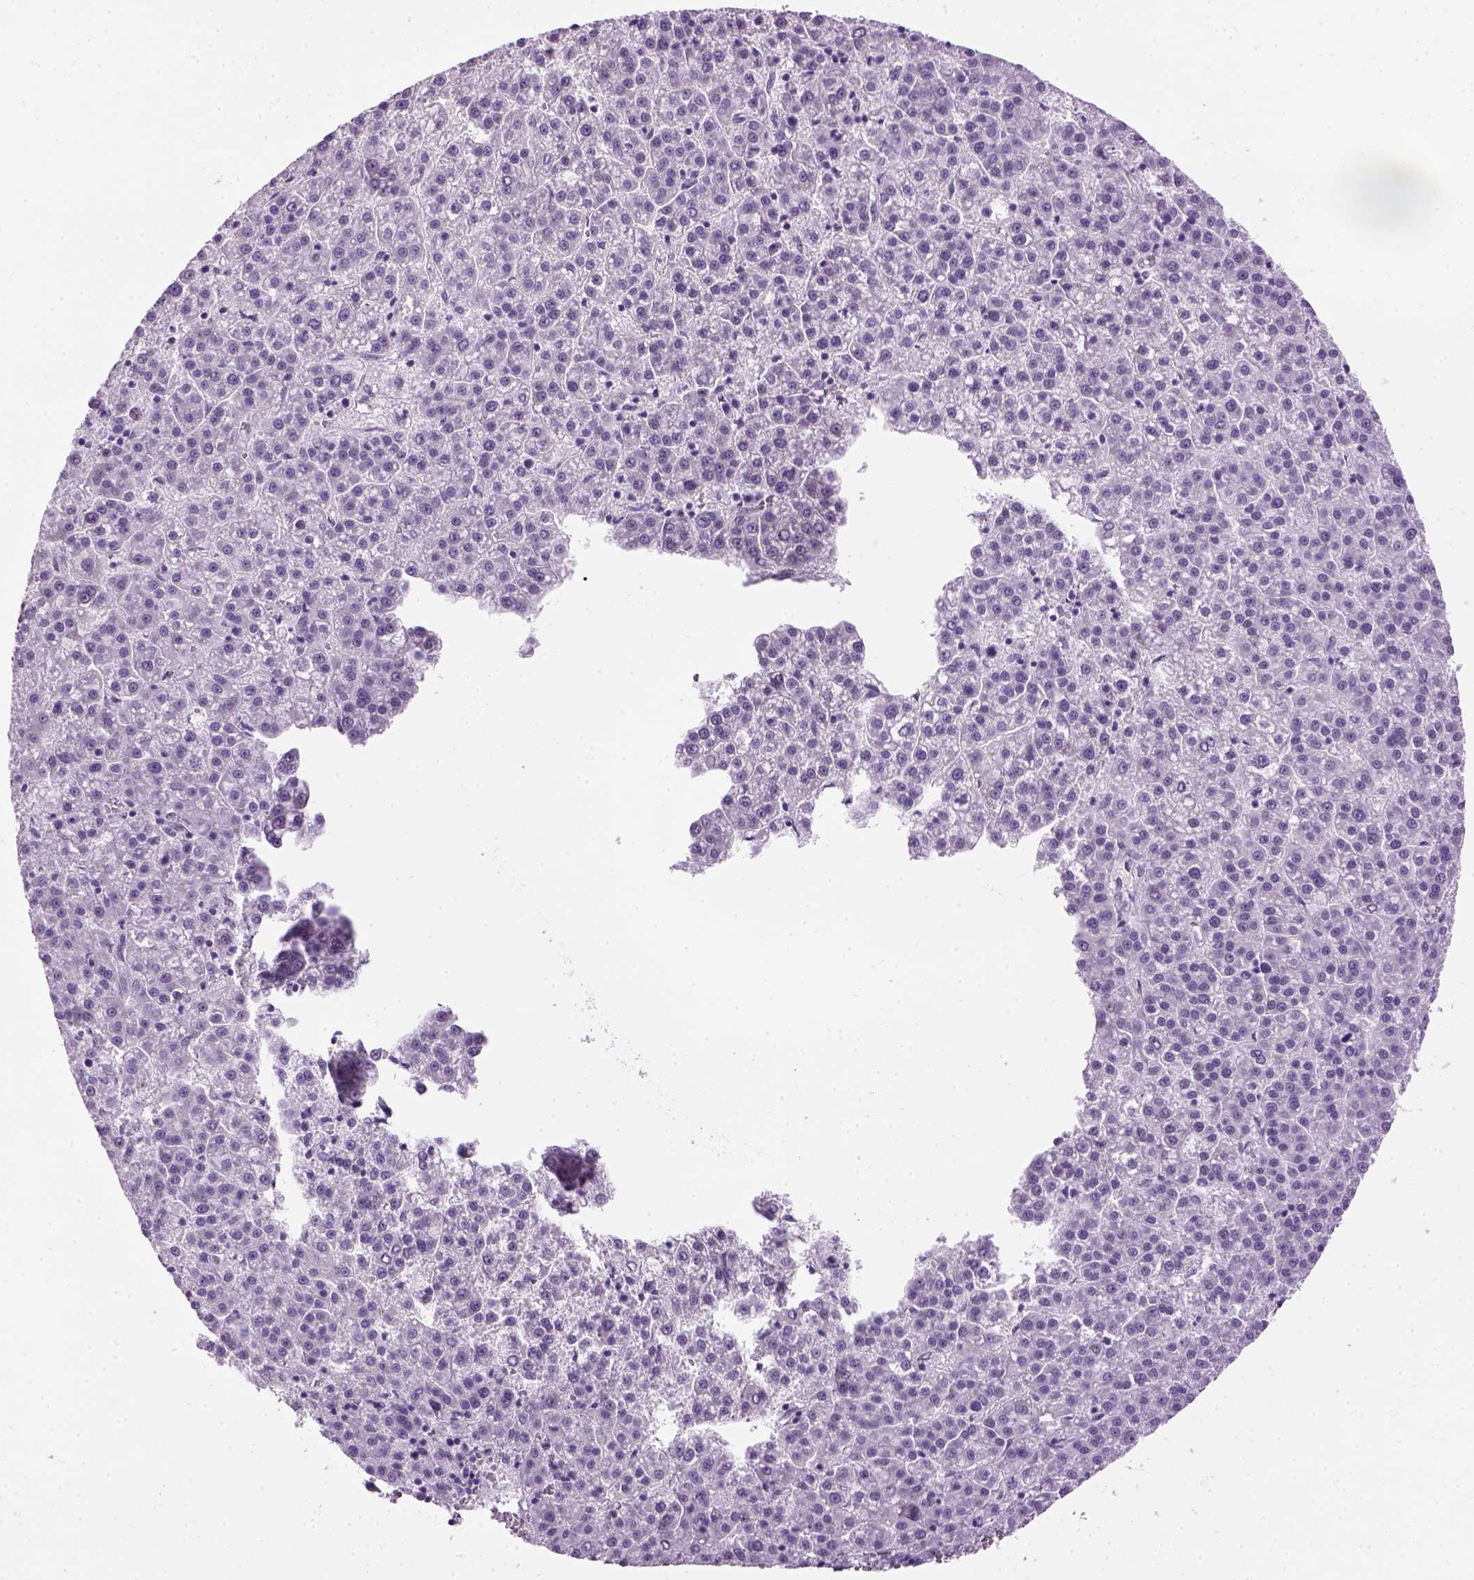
{"staining": {"intensity": "negative", "quantity": "none", "location": "none"}, "tissue": "liver cancer", "cell_type": "Tumor cells", "image_type": "cancer", "snomed": [{"axis": "morphology", "description": "Carcinoma, Hepatocellular, NOS"}, {"axis": "topography", "description": "Liver"}], "caption": "Tumor cells show no significant protein positivity in hepatocellular carcinoma (liver). (DAB (3,3'-diaminobenzidine) immunohistochemistry (IHC) with hematoxylin counter stain).", "gene": "GABRB2", "patient": {"sex": "female", "age": 58}}